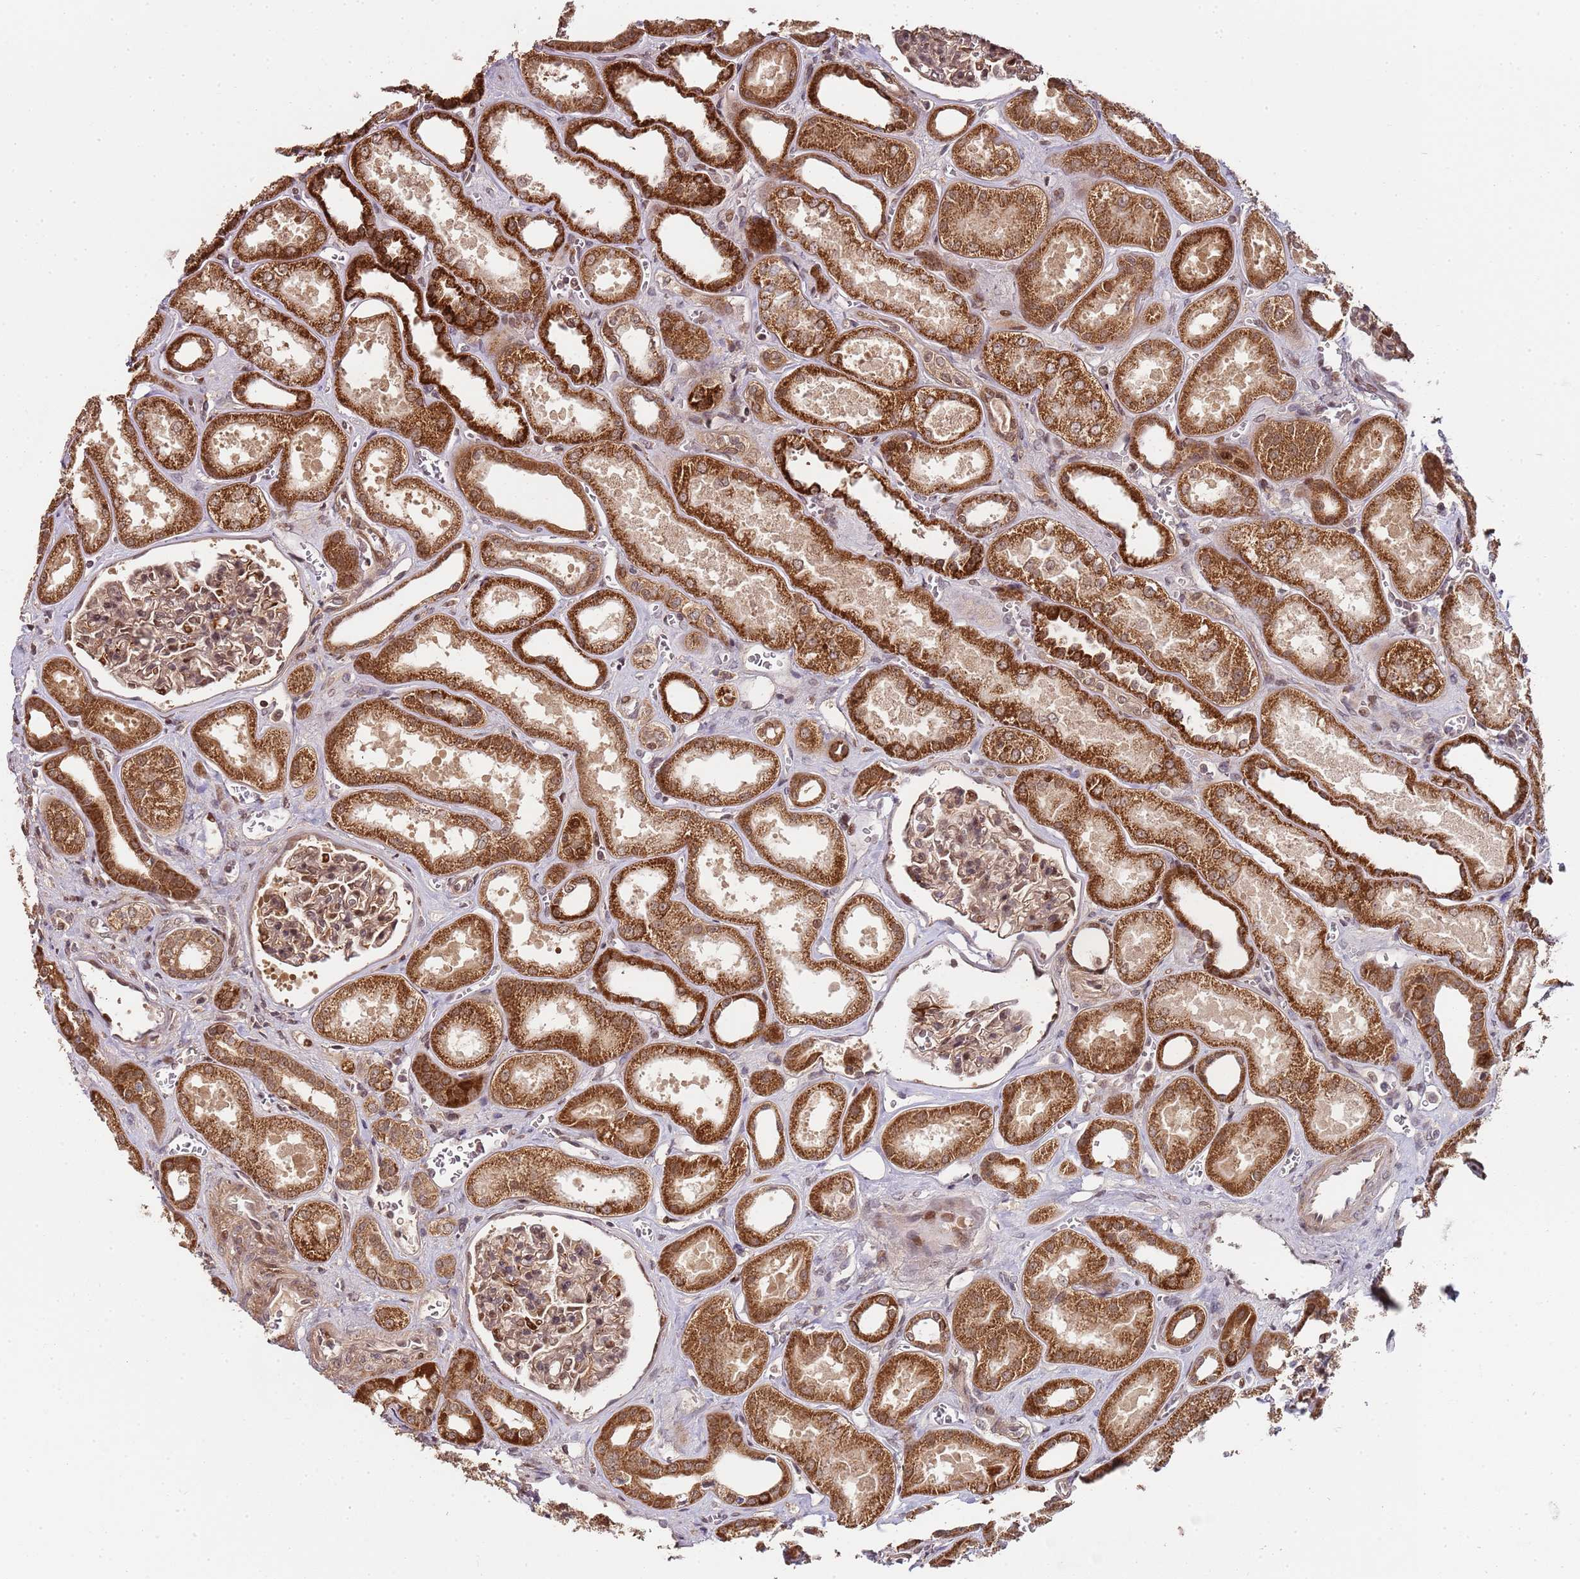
{"staining": {"intensity": "moderate", "quantity": ">75%", "location": "cytoplasmic/membranous,nuclear"}, "tissue": "kidney", "cell_type": "Cells in glomeruli", "image_type": "normal", "snomed": [{"axis": "morphology", "description": "Normal tissue, NOS"}, {"axis": "morphology", "description": "Adenocarcinoma, NOS"}, {"axis": "topography", "description": "Kidney"}], "caption": "This photomicrograph displays immunohistochemistry (IHC) staining of benign human kidney, with medium moderate cytoplasmic/membranous,nuclear expression in about >75% of cells in glomeruli.", "gene": "EDC3", "patient": {"sex": "female", "age": 68}}